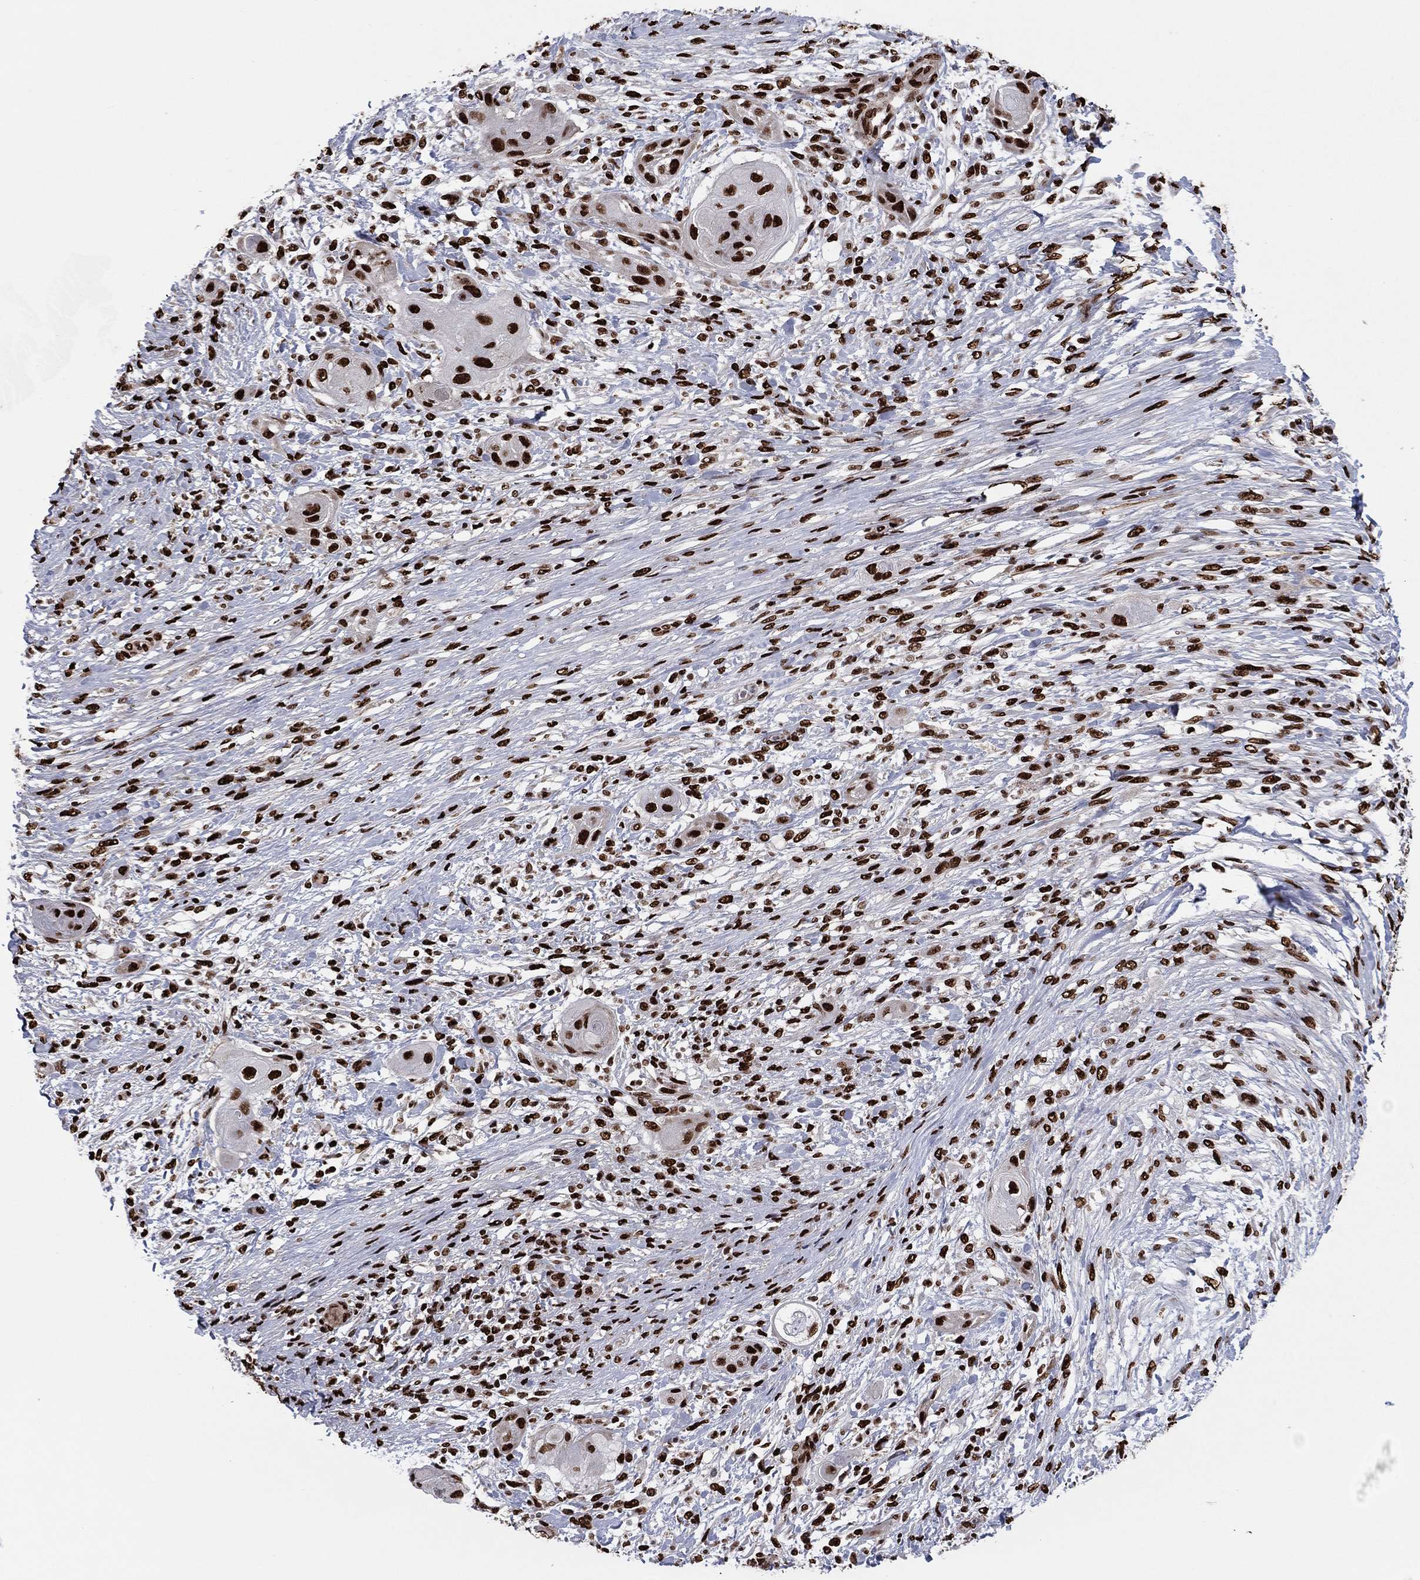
{"staining": {"intensity": "strong", "quantity": ">75%", "location": "nuclear"}, "tissue": "skin cancer", "cell_type": "Tumor cells", "image_type": "cancer", "snomed": [{"axis": "morphology", "description": "Squamous cell carcinoma, NOS"}, {"axis": "topography", "description": "Skin"}], "caption": "Human squamous cell carcinoma (skin) stained with a protein marker shows strong staining in tumor cells.", "gene": "TP53BP1", "patient": {"sex": "male", "age": 62}}